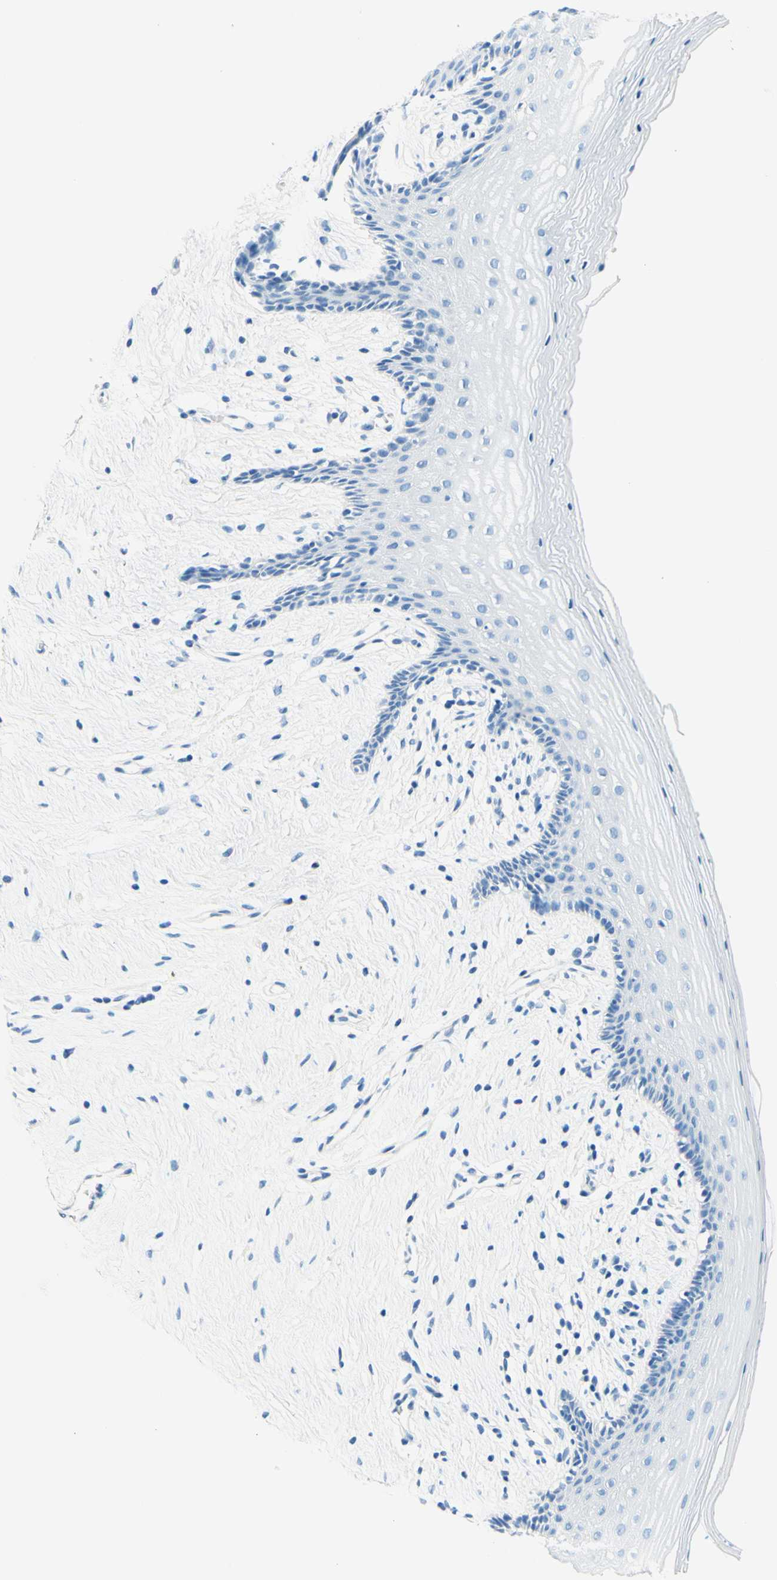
{"staining": {"intensity": "negative", "quantity": "none", "location": "none"}, "tissue": "vagina", "cell_type": "Squamous epithelial cells", "image_type": "normal", "snomed": [{"axis": "morphology", "description": "Normal tissue, NOS"}, {"axis": "topography", "description": "Vagina"}], "caption": "Immunohistochemistry of normal human vagina exhibits no staining in squamous epithelial cells.", "gene": "PASD1", "patient": {"sex": "female", "age": 44}}